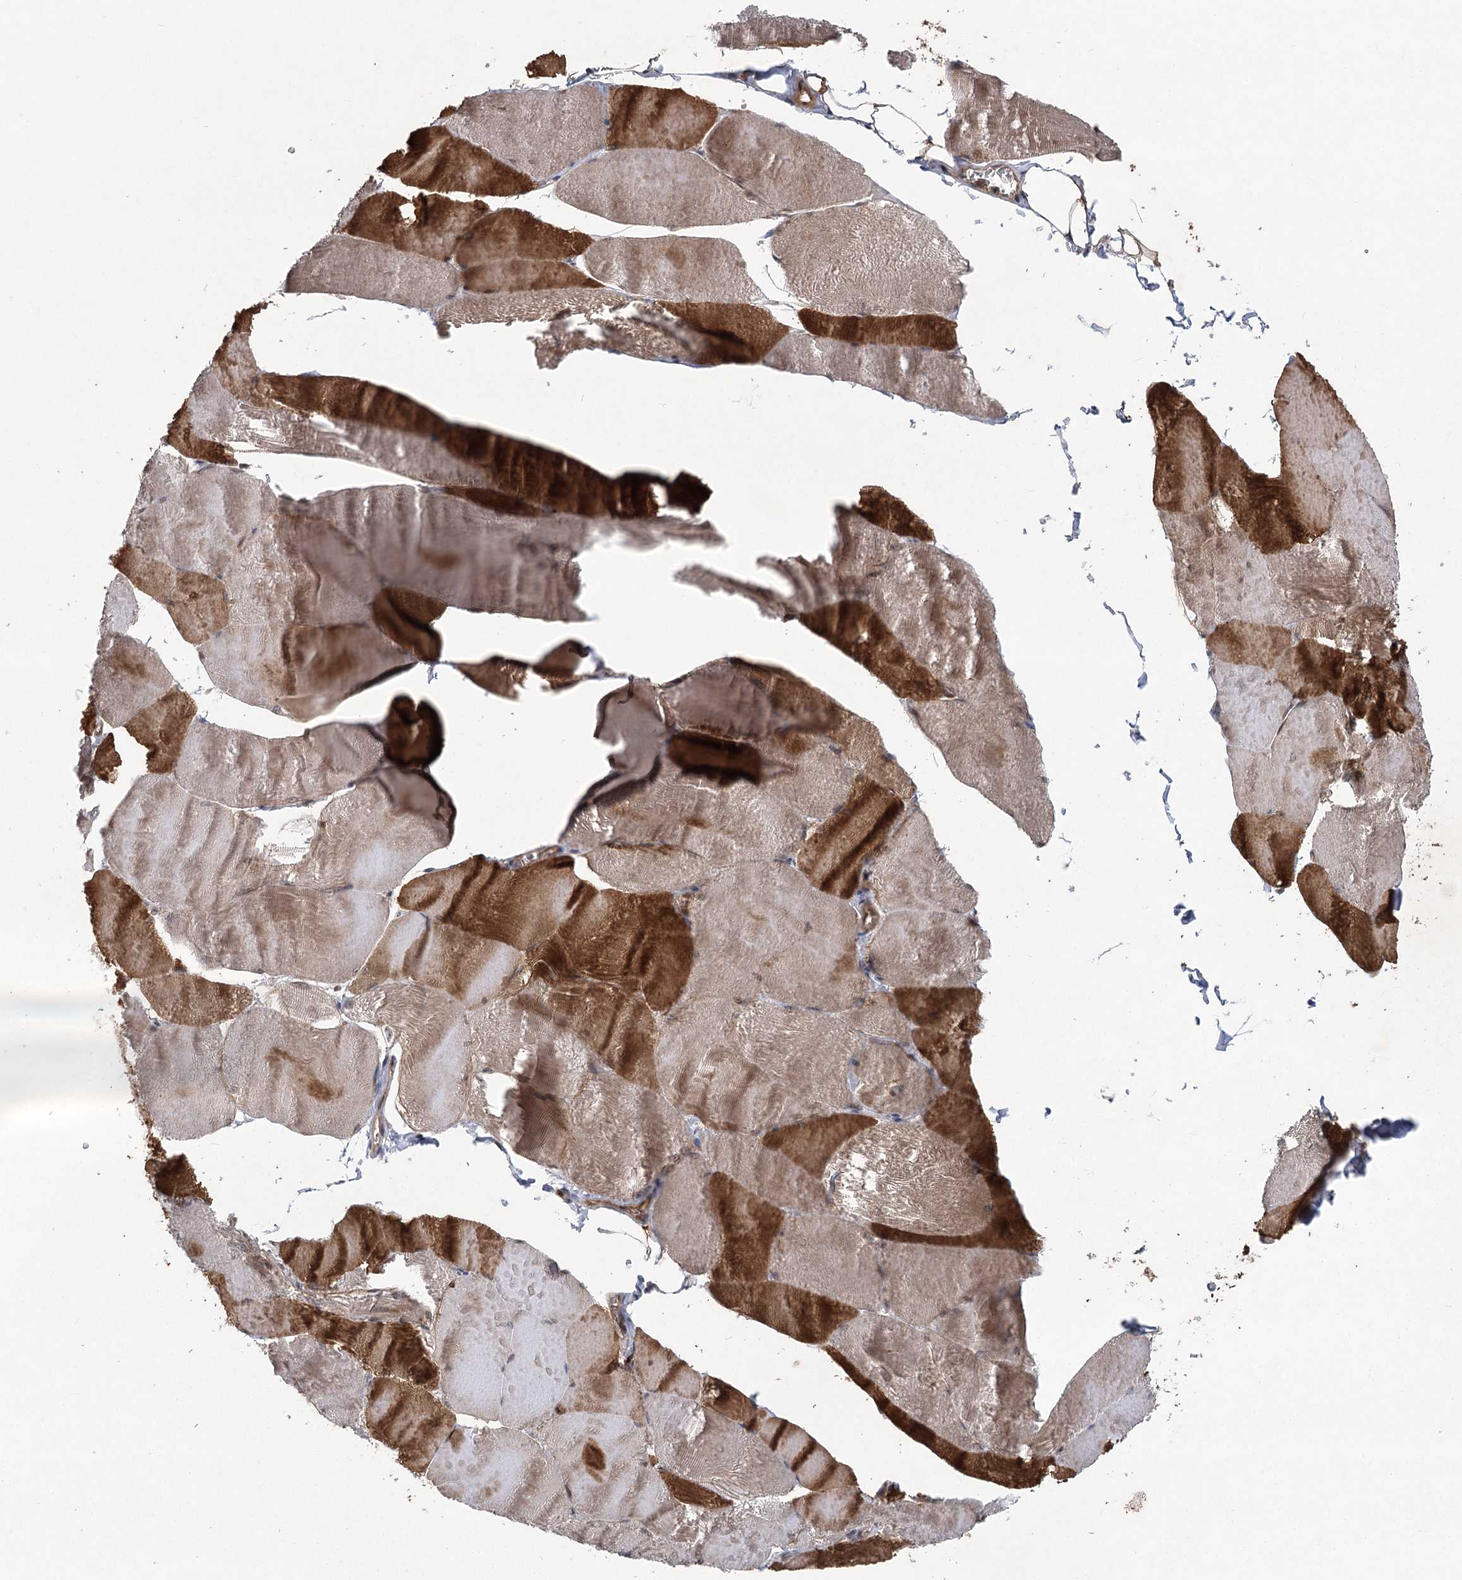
{"staining": {"intensity": "strong", "quantity": "25%-75%", "location": "cytoplasmic/membranous"}, "tissue": "skeletal muscle", "cell_type": "Myocytes", "image_type": "normal", "snomed": [{"axis": "morphology", "description": "Normal tissue, NOS"}, {"axis": "morphology", "description": "Basal cell carcinoma"}, {"axis": "topography", "description": "Skeletal muscle"}], "caption": "IHC staining of benign skeletal muscle, which exhibits high levels of strong cytoplasmic/membranous expression in approximately 25%-75% of myocytes indicating strong cytoplasmic/membranous protein expression. The staining was performed using DAB (brown) for protein detection and nuclei were counterstained in hematoxylin (blue).", "gene": "METTL24", "patient": {"sex": "female", "age": 64}}